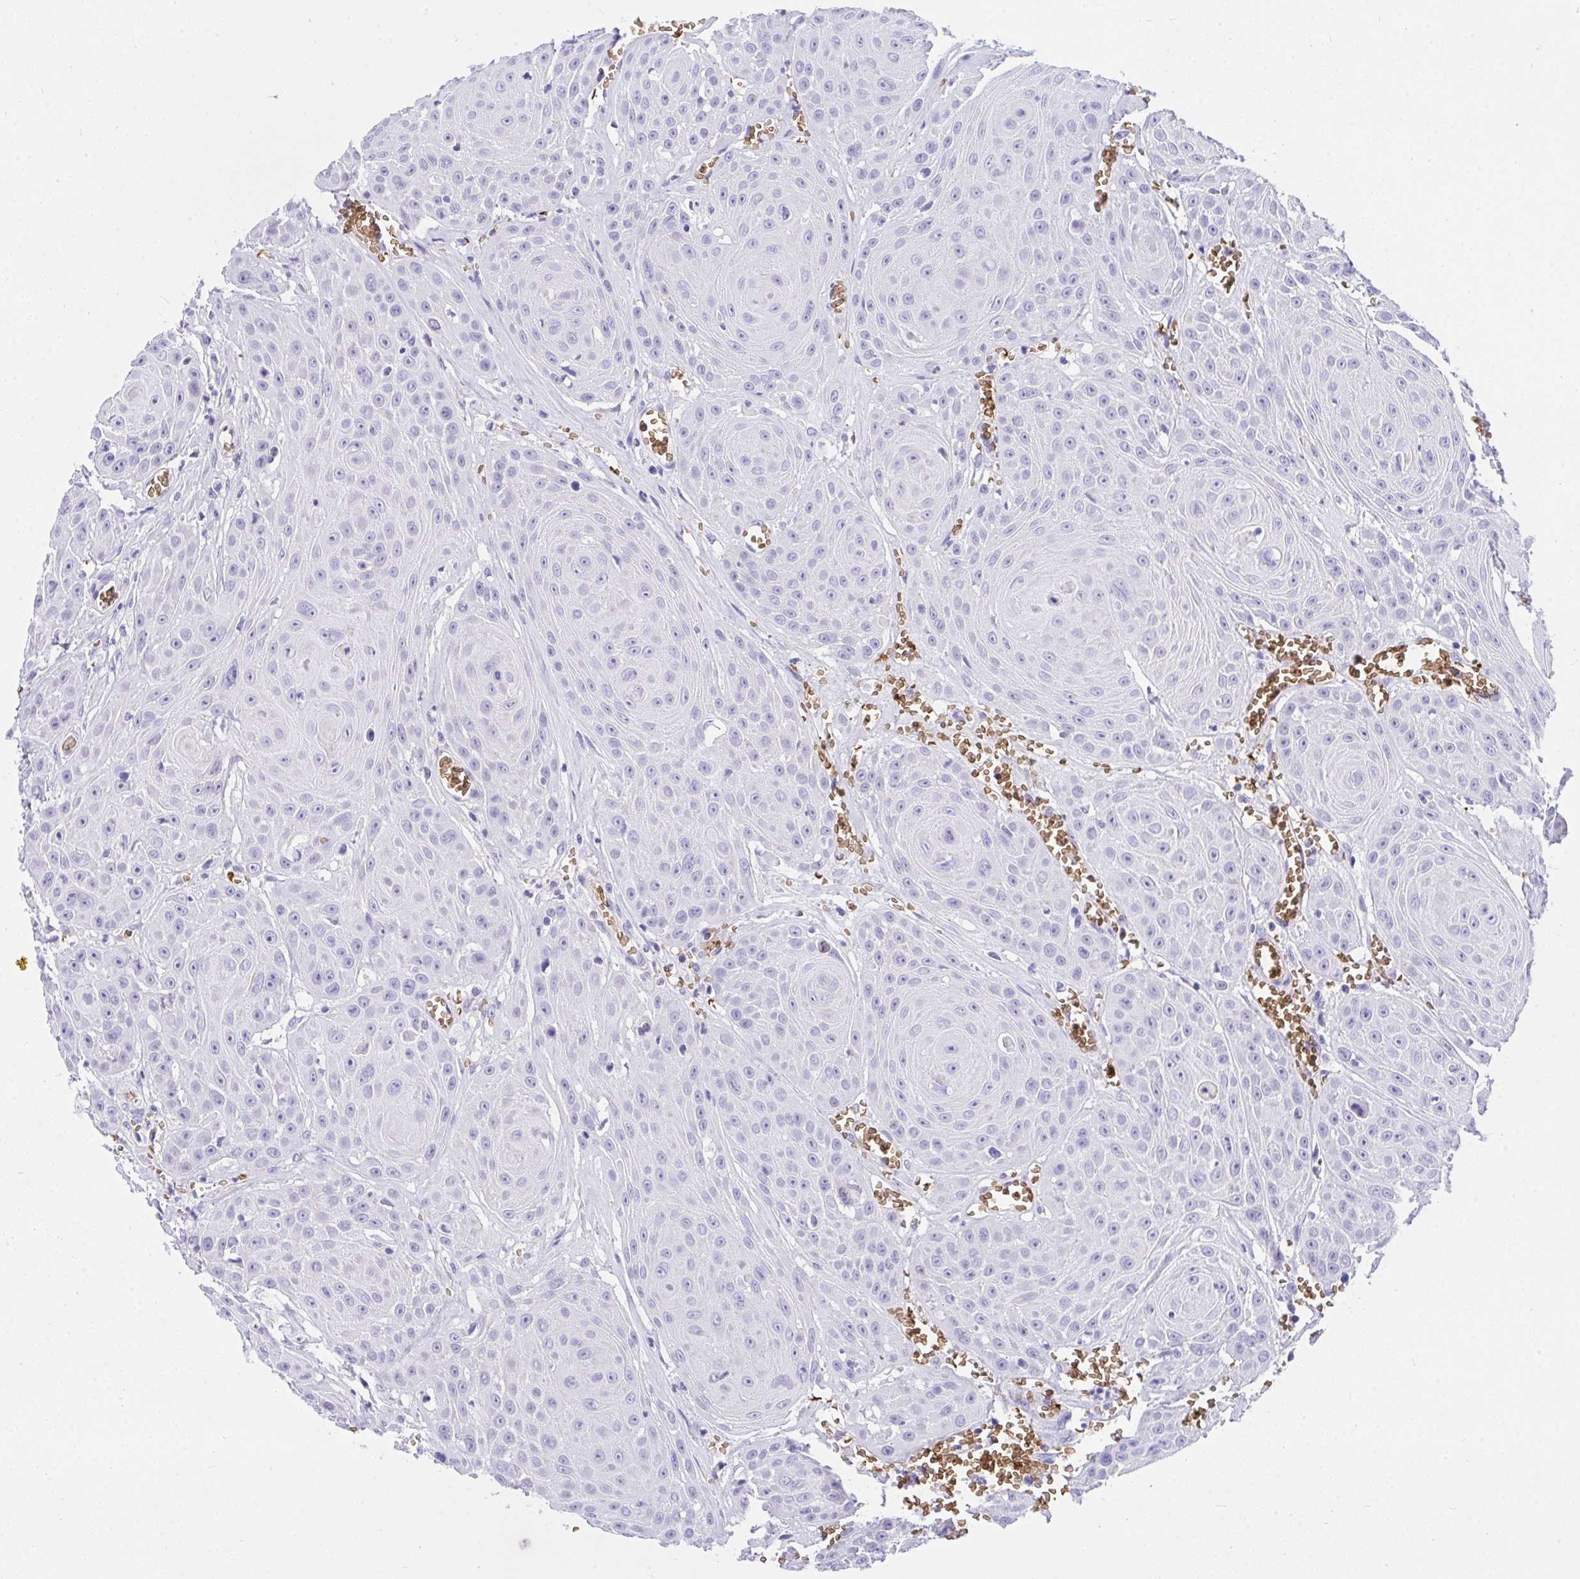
{"staining": {"intensity": "negative", "quantity": "none", "location": "none"}, "tissue": "head and neck cancer", "cell_type": "Tumor cells", "image_type": "cancer", "snomed": [{"axis": "morphology", "description": "Squamous cell carcinoma, NOS"}, {"axis": "topography", "description": "Oral tissue"}, {"axis": "topography", "description": "Head-Neck"}], "caption": "This histopathology image is of head and neck cancer (squamous cell carcinoma) stained with immunohistochemistry (IHC) to label a protein in brown with the nuclei are counter-stained blue. There is no staining in tumor cells.", "gene": "ANK1", "patient": {"sex": "male", "age": 81}}